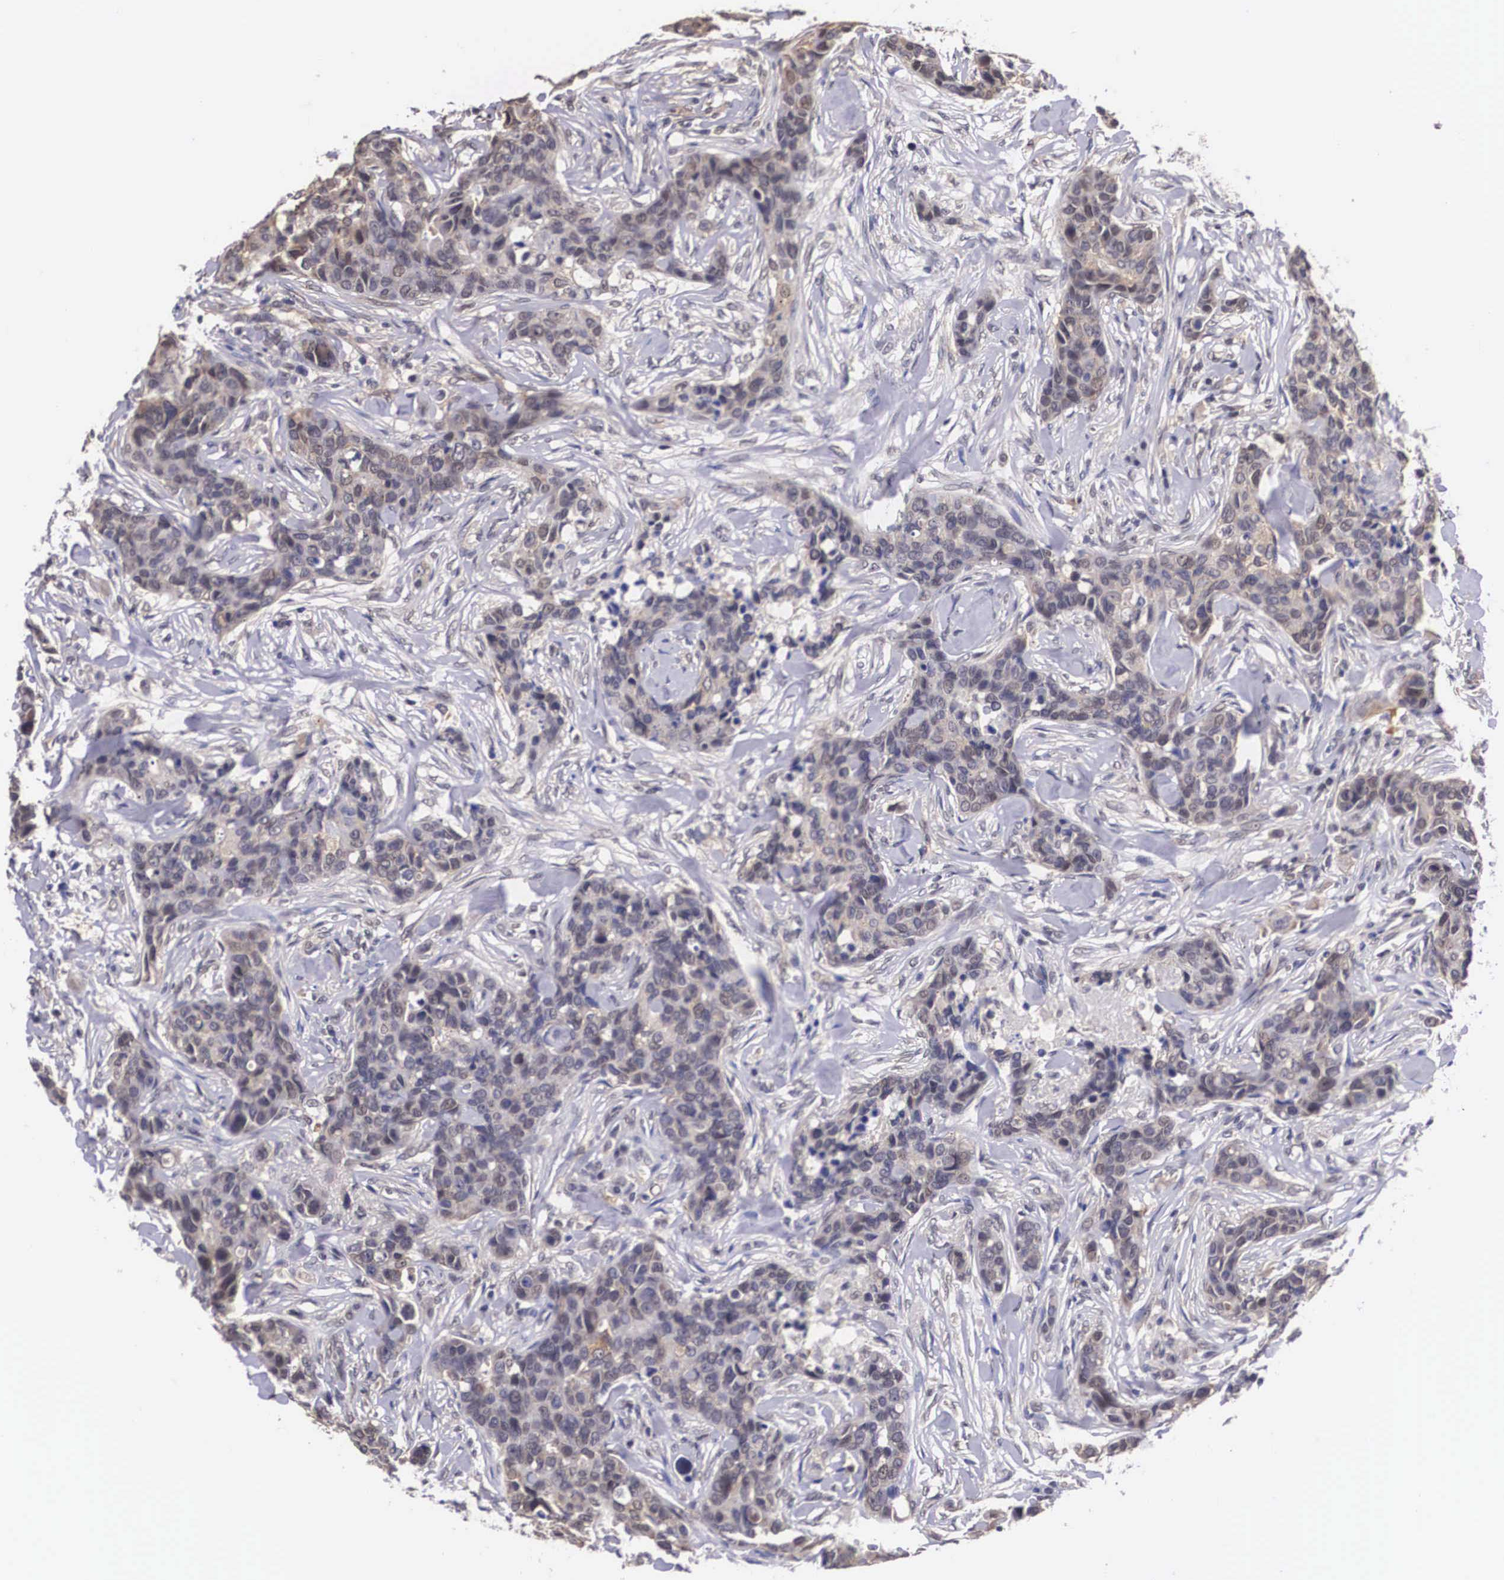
{"staining": {"intensity": "weak", "quantity": "25%-75%", "location": "cytoplasmic/membranous"}, "tissue": "breast cancer", "cell_type": "Tumor cells", "image_type": "cancer", "snomed": [{"axis": "morphology", "description": "Duct carcinoma"}, {"axis": "topography", "description": "Breast"}], "caption": "A photomicrograph of breast cancer stained for a protein reveals weak cytoplasmic/membranous brown staining in tumor cells.", "gene": "OTX2", "patient": {"sex": "female", "age": 91}}